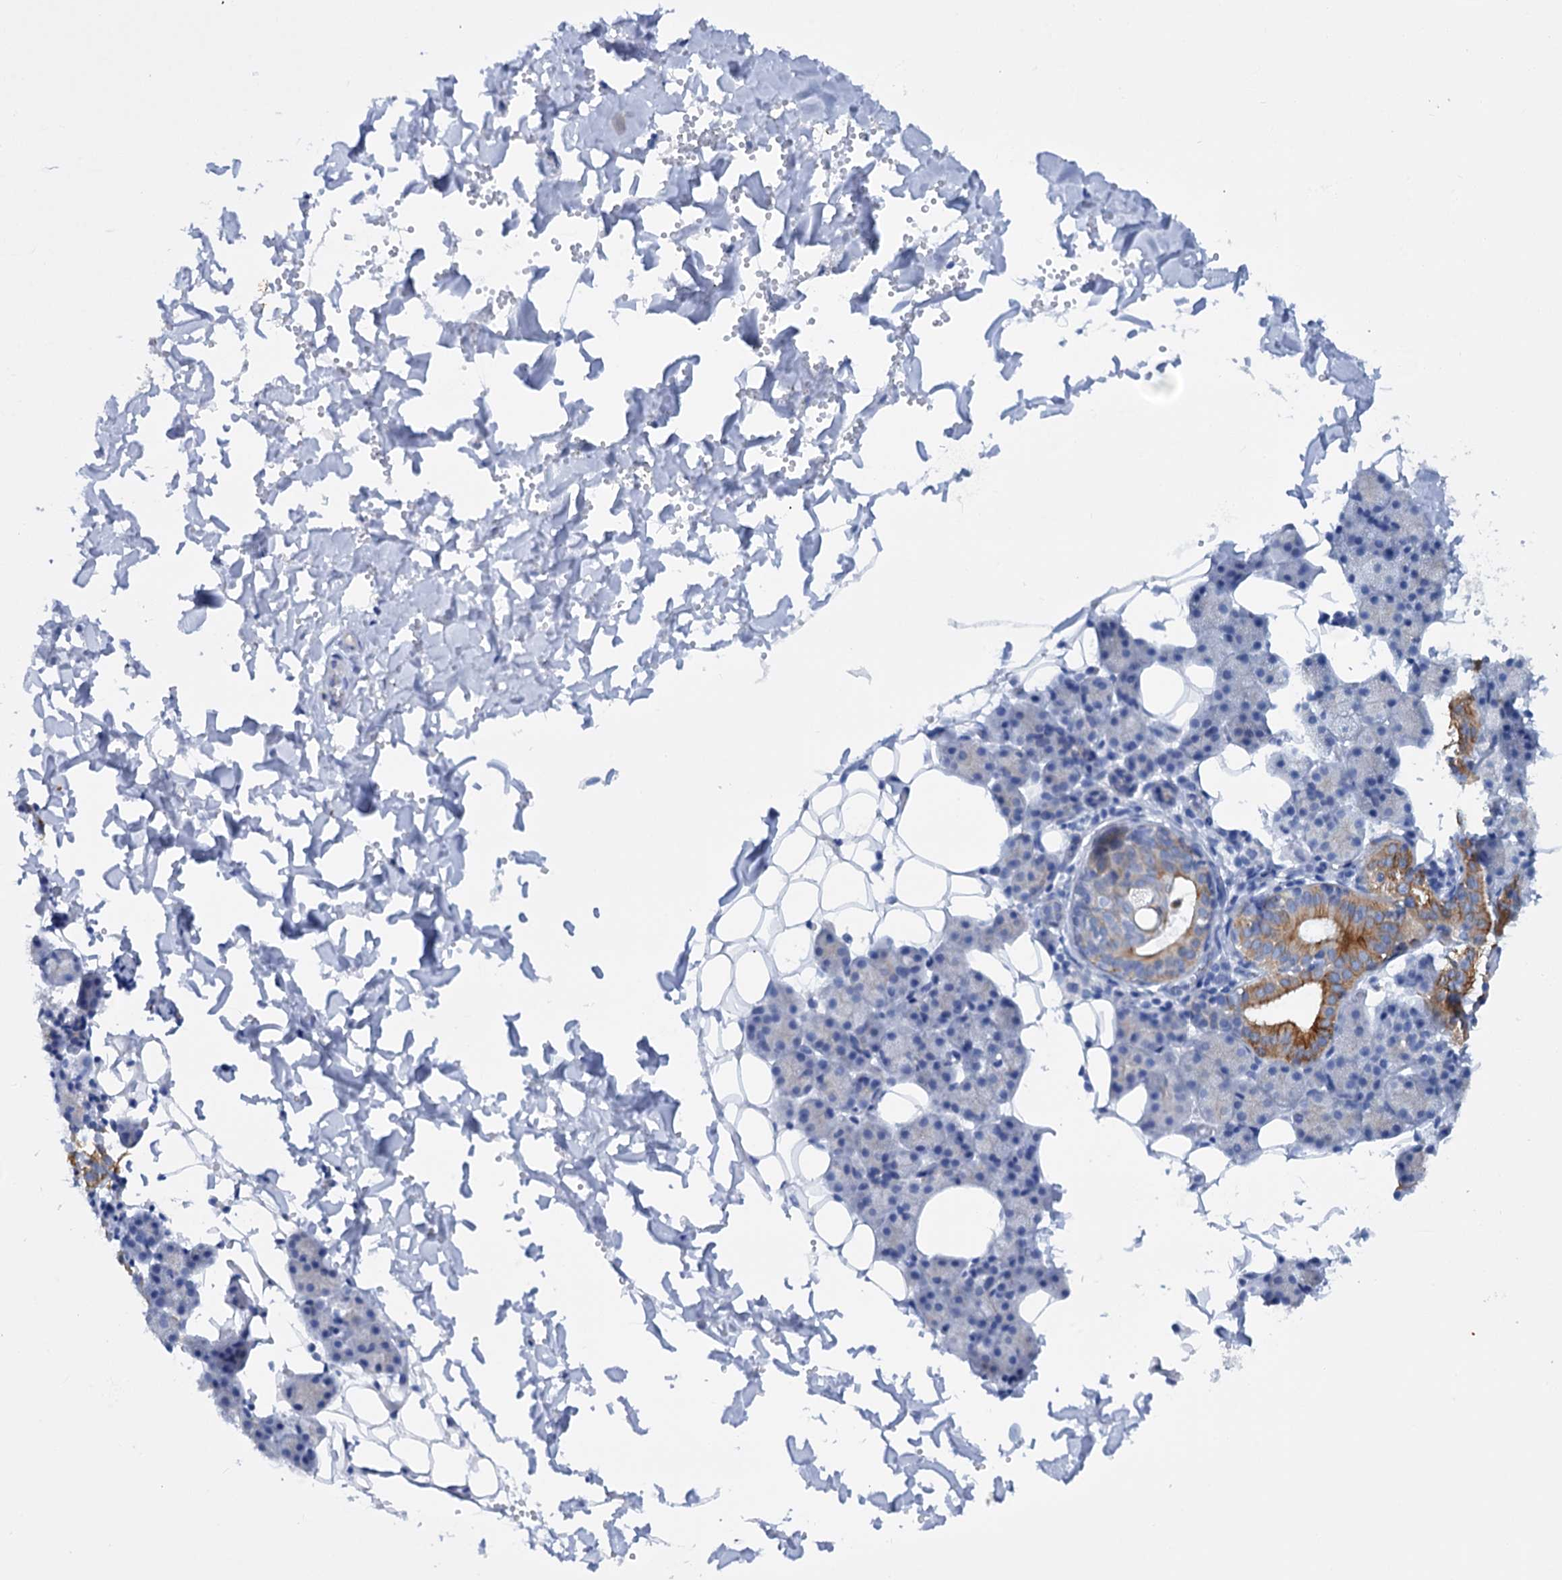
{"staining": {"intensity": "moderate", "quantity": "<25%", "location": "cytoplasmic/membranous"}, "tissue": "salivary gland", "cell_type": "Glandular cells", "image_type": "normal", "snomed": [{"axis": "morphology", "description": "Normal tissue, NOS"}, {"axis": "topography", "description": "Salivary gland"}], "caption": "The immunohistochemical stain highlights moderate cytoplasmic/membranous expression in glandular cells of normal salivary gland. (brown staining indicates protein expression, while blue staining denotes nuclei).", "gene": "FAAP20", "patient": {"sex": "female", "age": 33}}